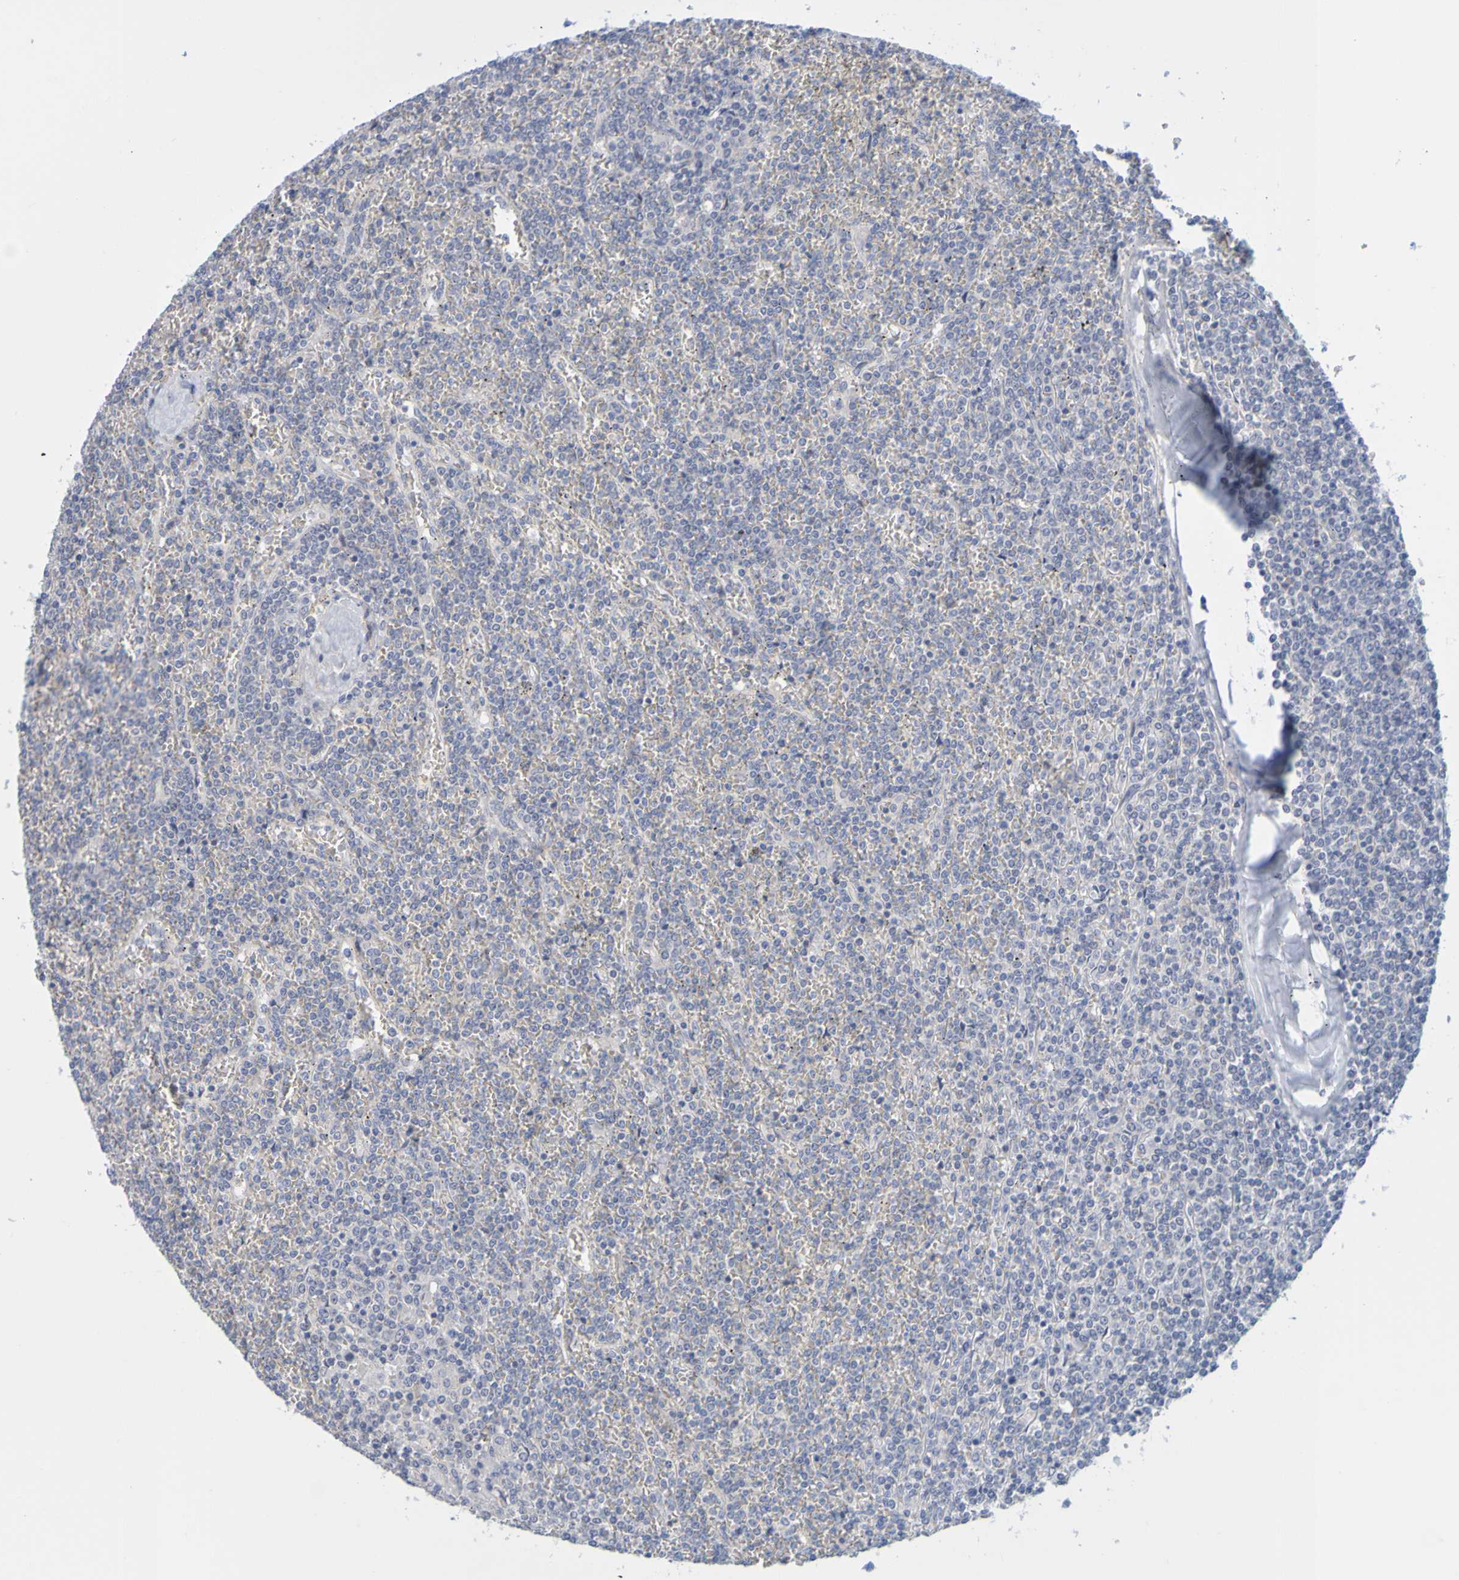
{"staining": {"intensity": "negative", "quantity": "none", "location": "none"}, "tissue": "lymphoma", "cell_type": "Tumor cells", "image_type": "cancer", "snomed": [{"axis": "morphology", "description": "Malignant lymphoma, non-Hodgkin's type, Low grade"}, {"axis": "topography", "description": "Spleen"}], "caption": "Tumor cells show no significant protein staining in low-grade malignant lymphoma, non-Hodgkin's type. Brightfield microscopy of immunohistochemistry (IHC) stained with DAB (brown) and hematoxylin (blue), captured at high magnification.", "gene": "ENDOU", "patient": {"sex": "female", "age": 19}}